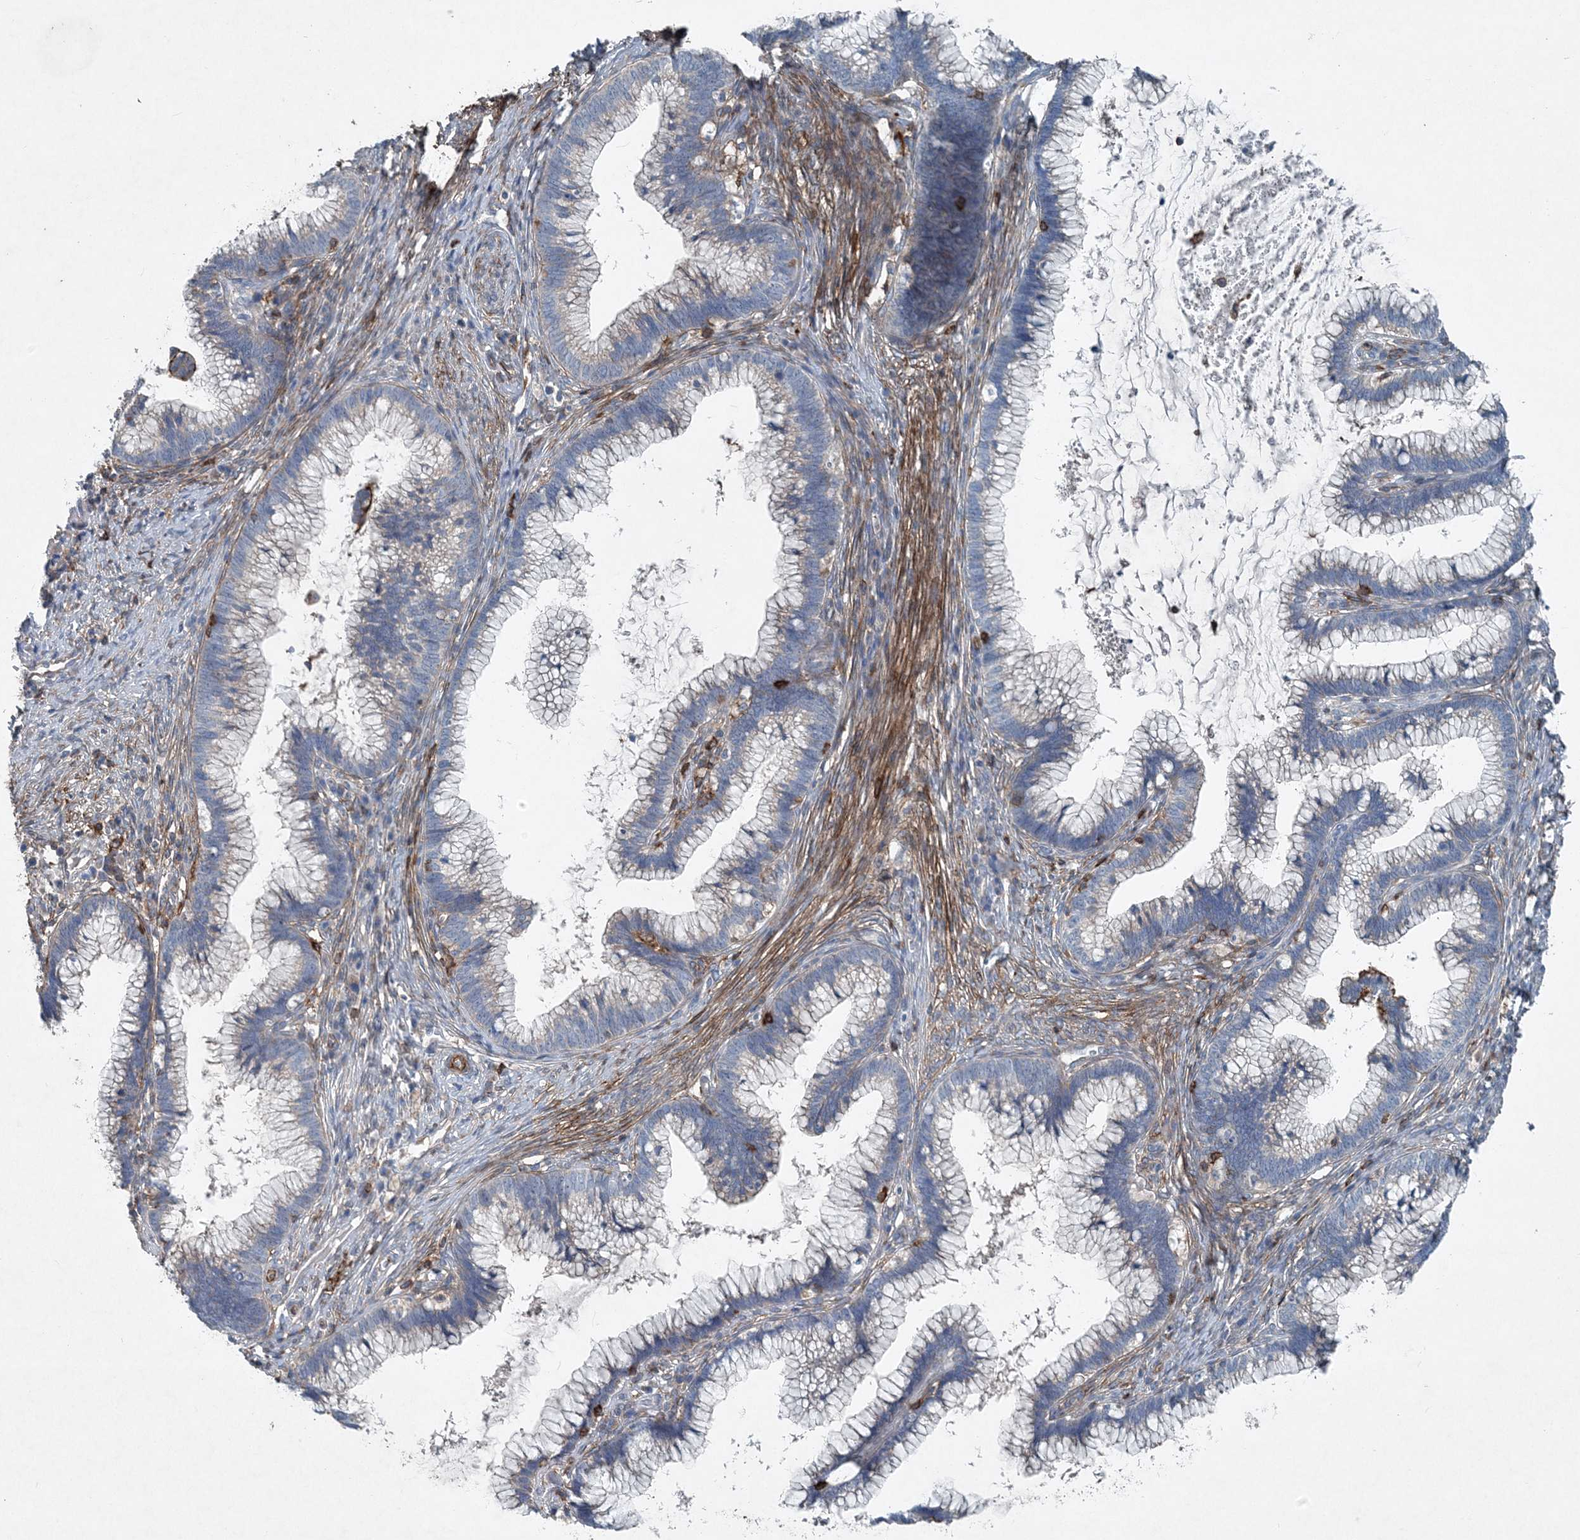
{"staining": {"intensity": "weak", "quantity": "<25%", "location": "cytoplasmic/membranous"}, "tissue": "cervical cancer", "cell_type": "Tumor cells", "image_type": "cancer", "snomed": [{"axis": "morphology", "description": "Adenocarcinoma, NOS"}, {"axis": "topography", "description": "Cervix"}], "caption": "This is a photomicrograph of IHC staining of cervical cancer (adenocarcinoma), which shows no expression in tumor cells.", "gene": "DGUOK", "patient": {"sex": "female", "age": 36}}